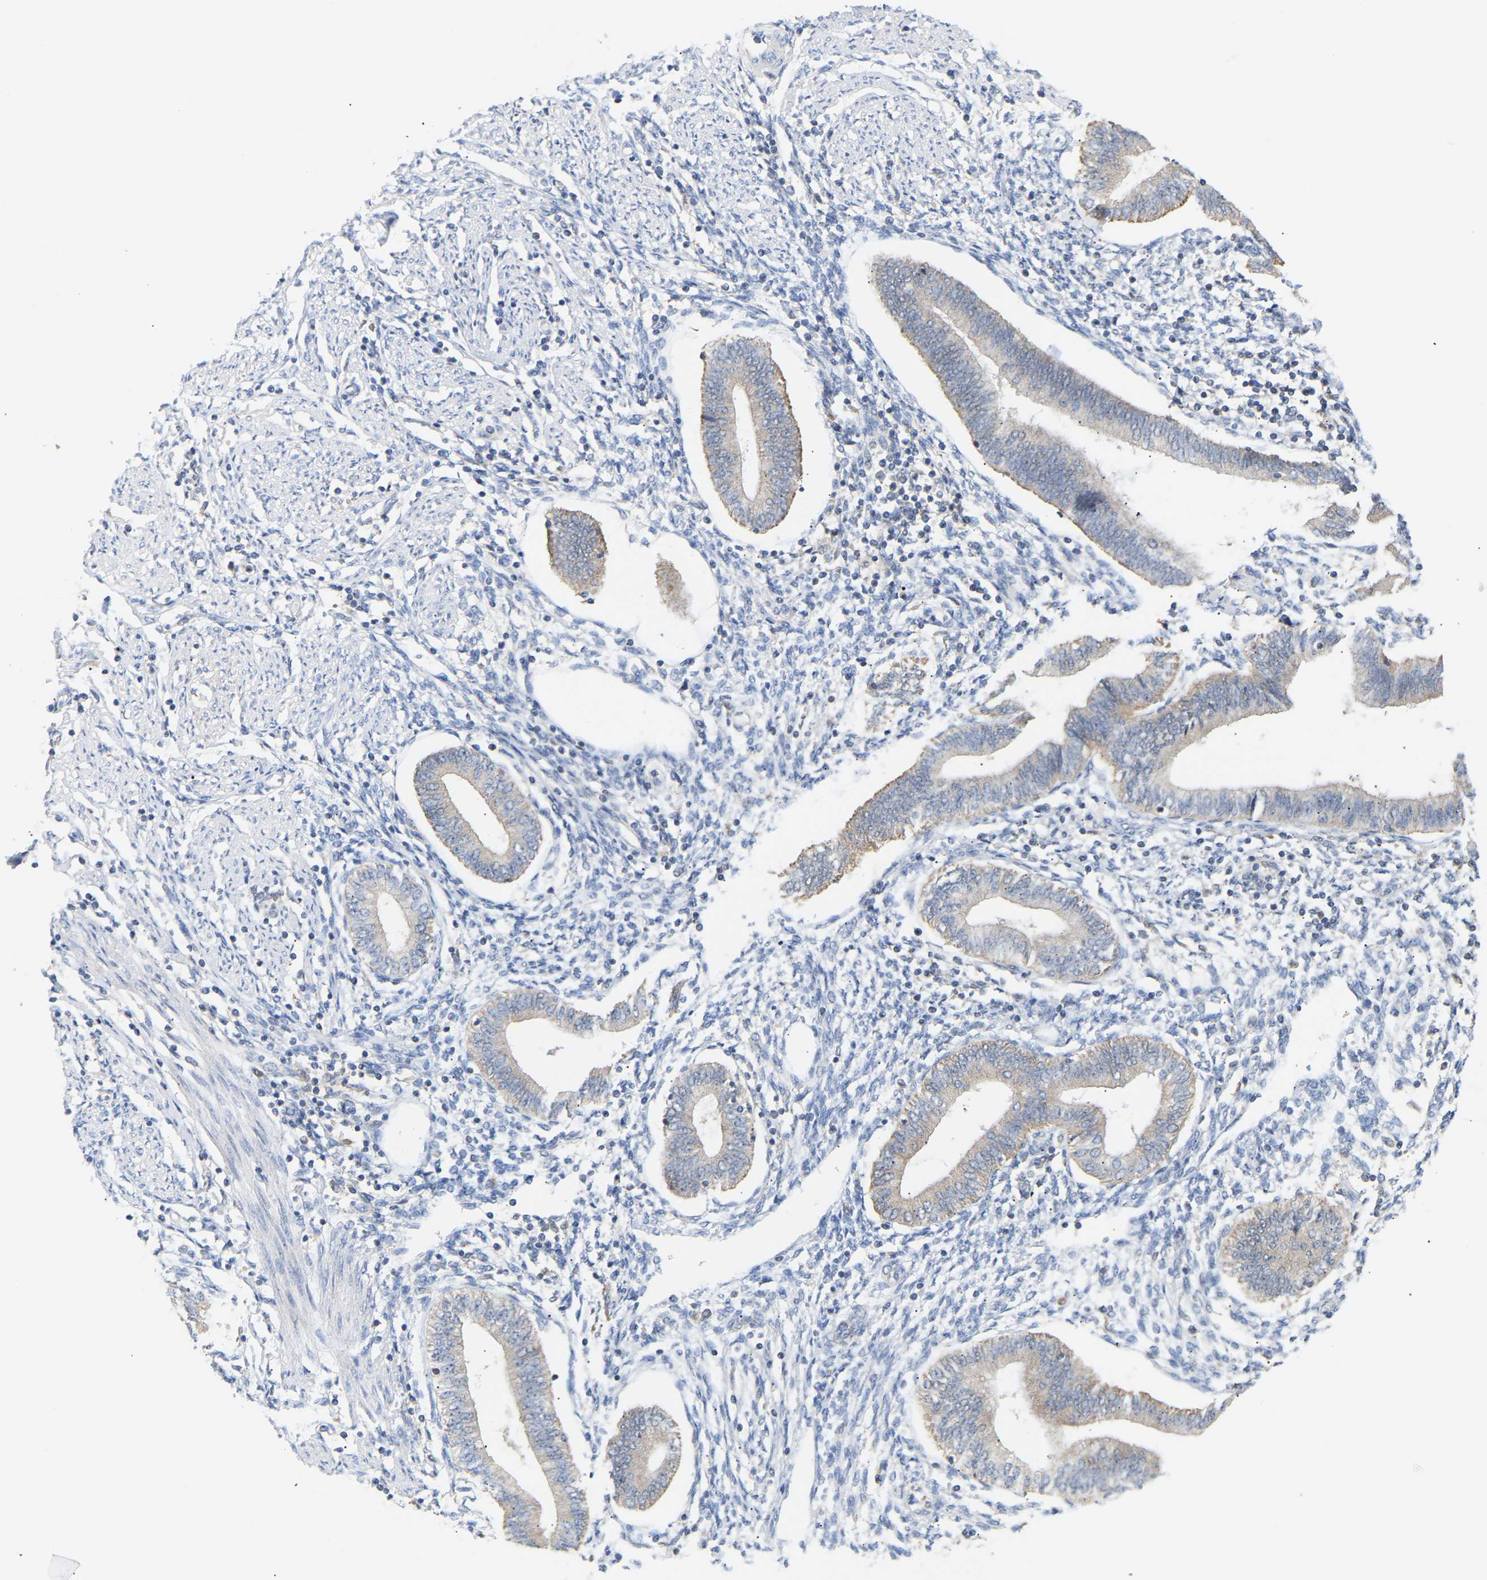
{"staining": {"intensity": "weak", "quantity": "<25%", "location": "cytoplasmic/membranous"}, "tissue": "endometrium", "cell_type": "Cells in endometrial stroma", "image_type": "normal", "snomed": [{"axis": "morphology", "description": "Normal tissue, NOS"}, {"axis": "topography", "description": "Endometrium"}], "caption": "An immunohistochemistry micrograph of normal endometrium is shown. There is no staining in cells in endometrial stroma of endometrium. (Immunohistochemistry (ihc), brightfield microscopy, high magnification).", "gene": "TPMT", "patient": {"sex": "female", "age": 50}}